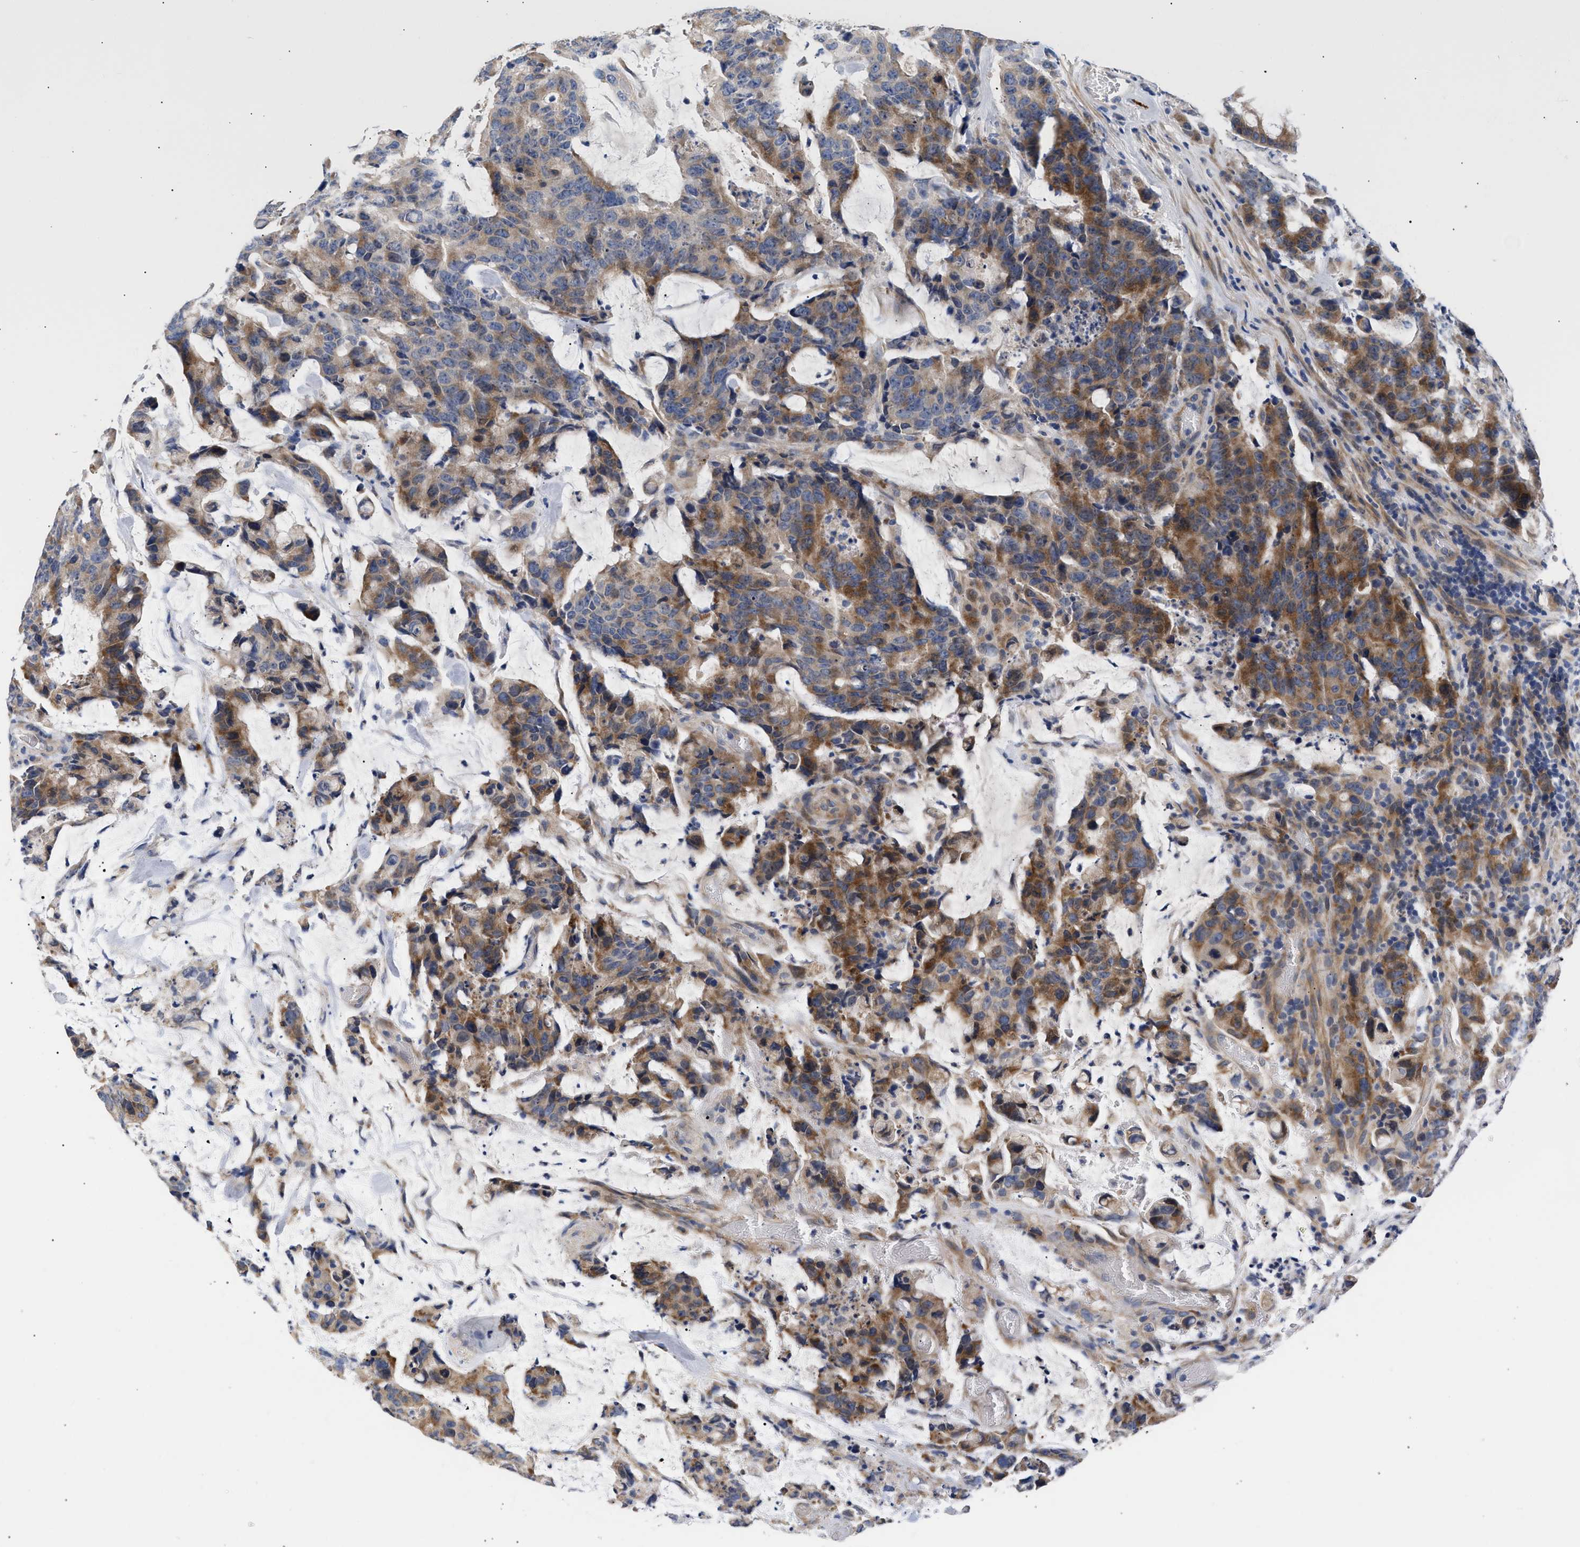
{"staining": {"intensity": "strong", "quantity": "25%-75%", "location": "cytoplasmic/membranous"}, "tissue": "colorectal cancer", "cell_type": "Tumor cells", "image_type": "cancer", "snomed": [{"axis": "morphology", "description": "Adenocarcinoma, NOS"}, {"axis": "topography", "description": "Colon"}], "caption": "Immunohistochemical staining of colorectal adenocarcinoma demonstrates high levels of strong cytoplasmic/membranous protein staining in about 25%-75% of tumor cells.", "gene": "KASH5", "patient": {"sex": "female", "age": 86}}